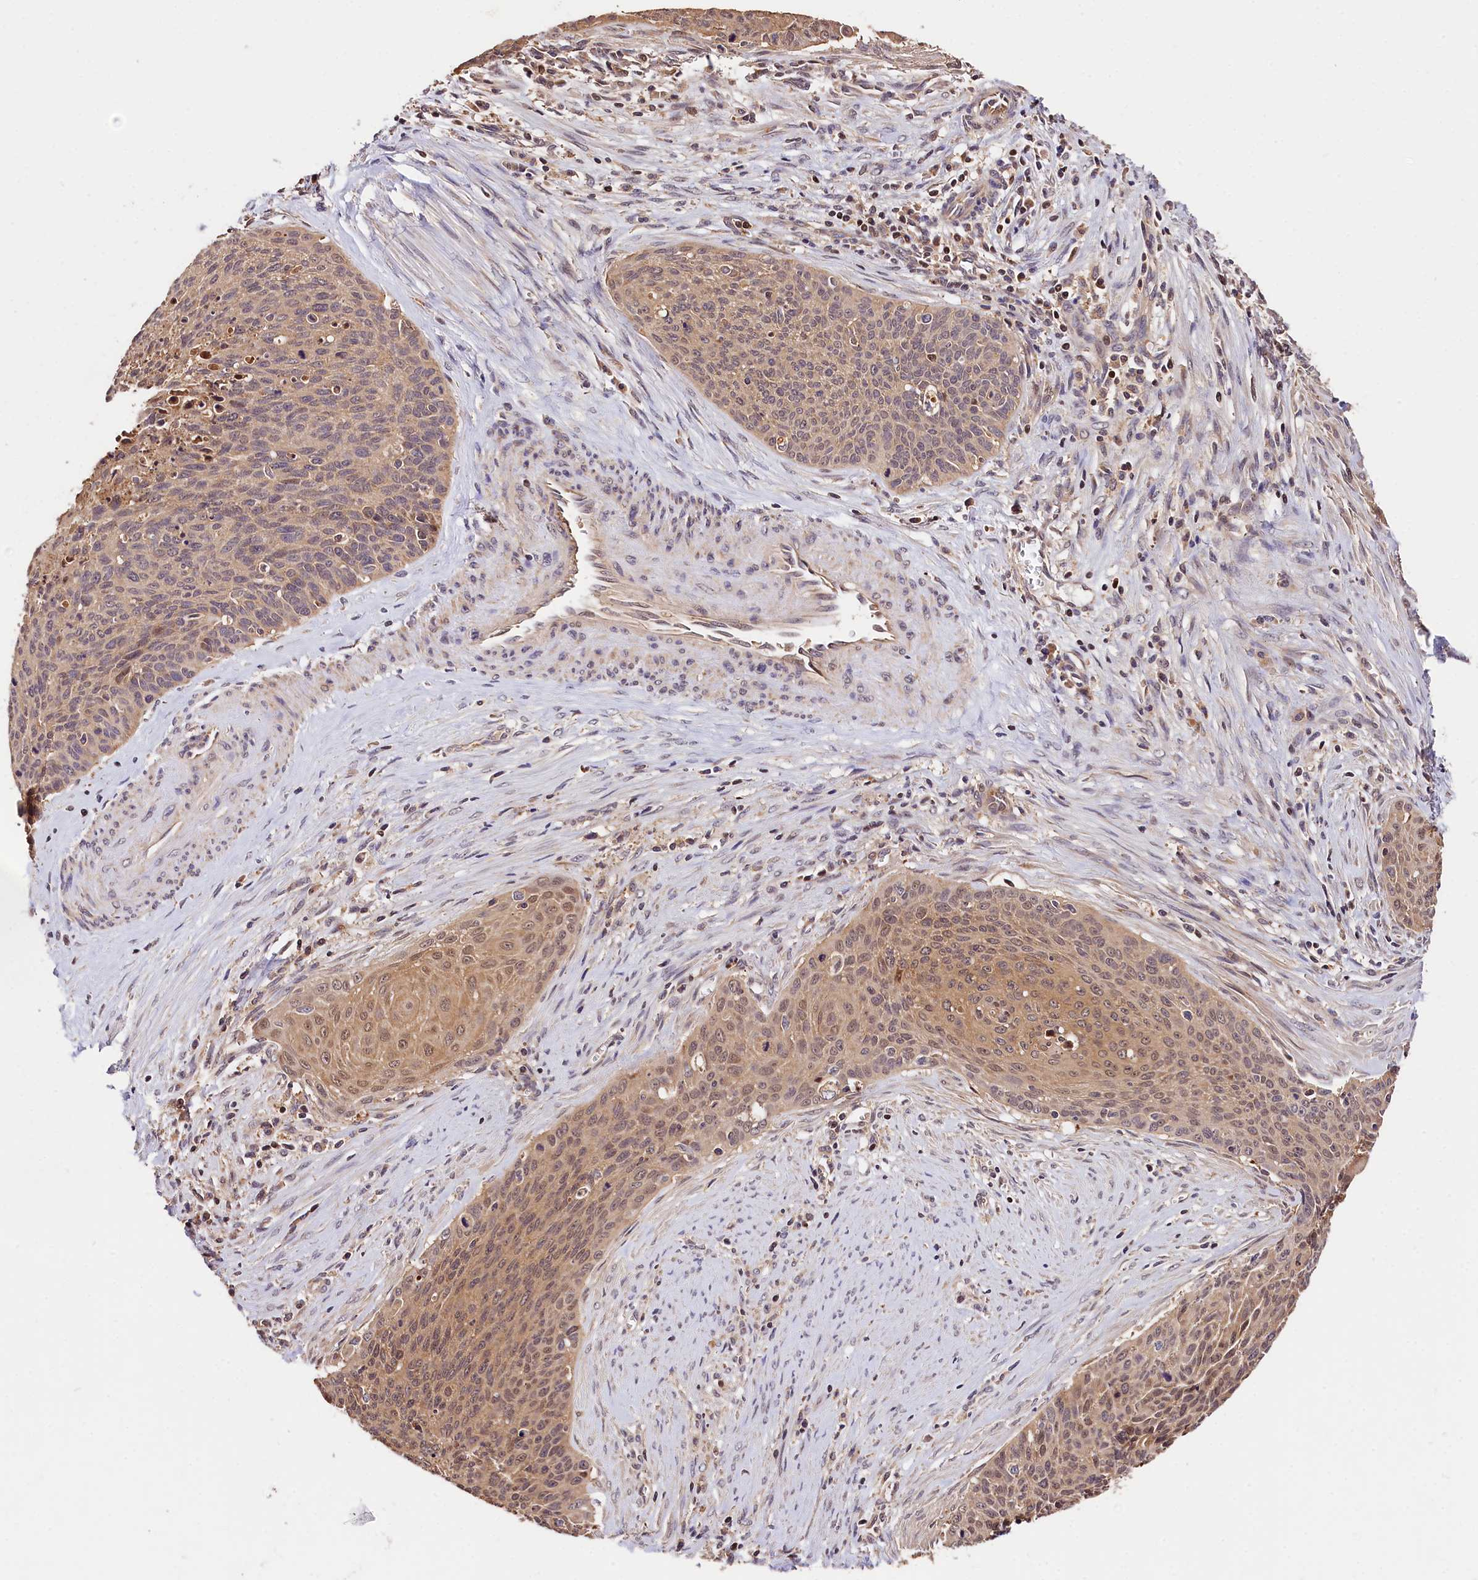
{"staining": {"intensity": "weak", "quantity": "25%-75%", "location": "cytoplasmic/membranous,nuclear"}, "tissue": "cervical cancer", "cell_type": "Tumor cells", "image_type": "cancer", "snomed": [{"axis": "morphology", "description": "Squamous cell carcinoma, NOS"}, {"axis": "topography", "description": "Cervix"}], "caption": "Immunohistochemistry (IHC) (DAB (3,3'-diaminobenzidine)) staining of human cervical cancer reveals weak cytoplasmic/membranous and nuclear protein positivity in approximately 25%-75% of tumor cells. (DAB (3,3'-diaminobenzidine) IHC with brightfield microscopy, high magnification).", "gene": "KPTN", "patient": {"sex": "female", "age": 55}}